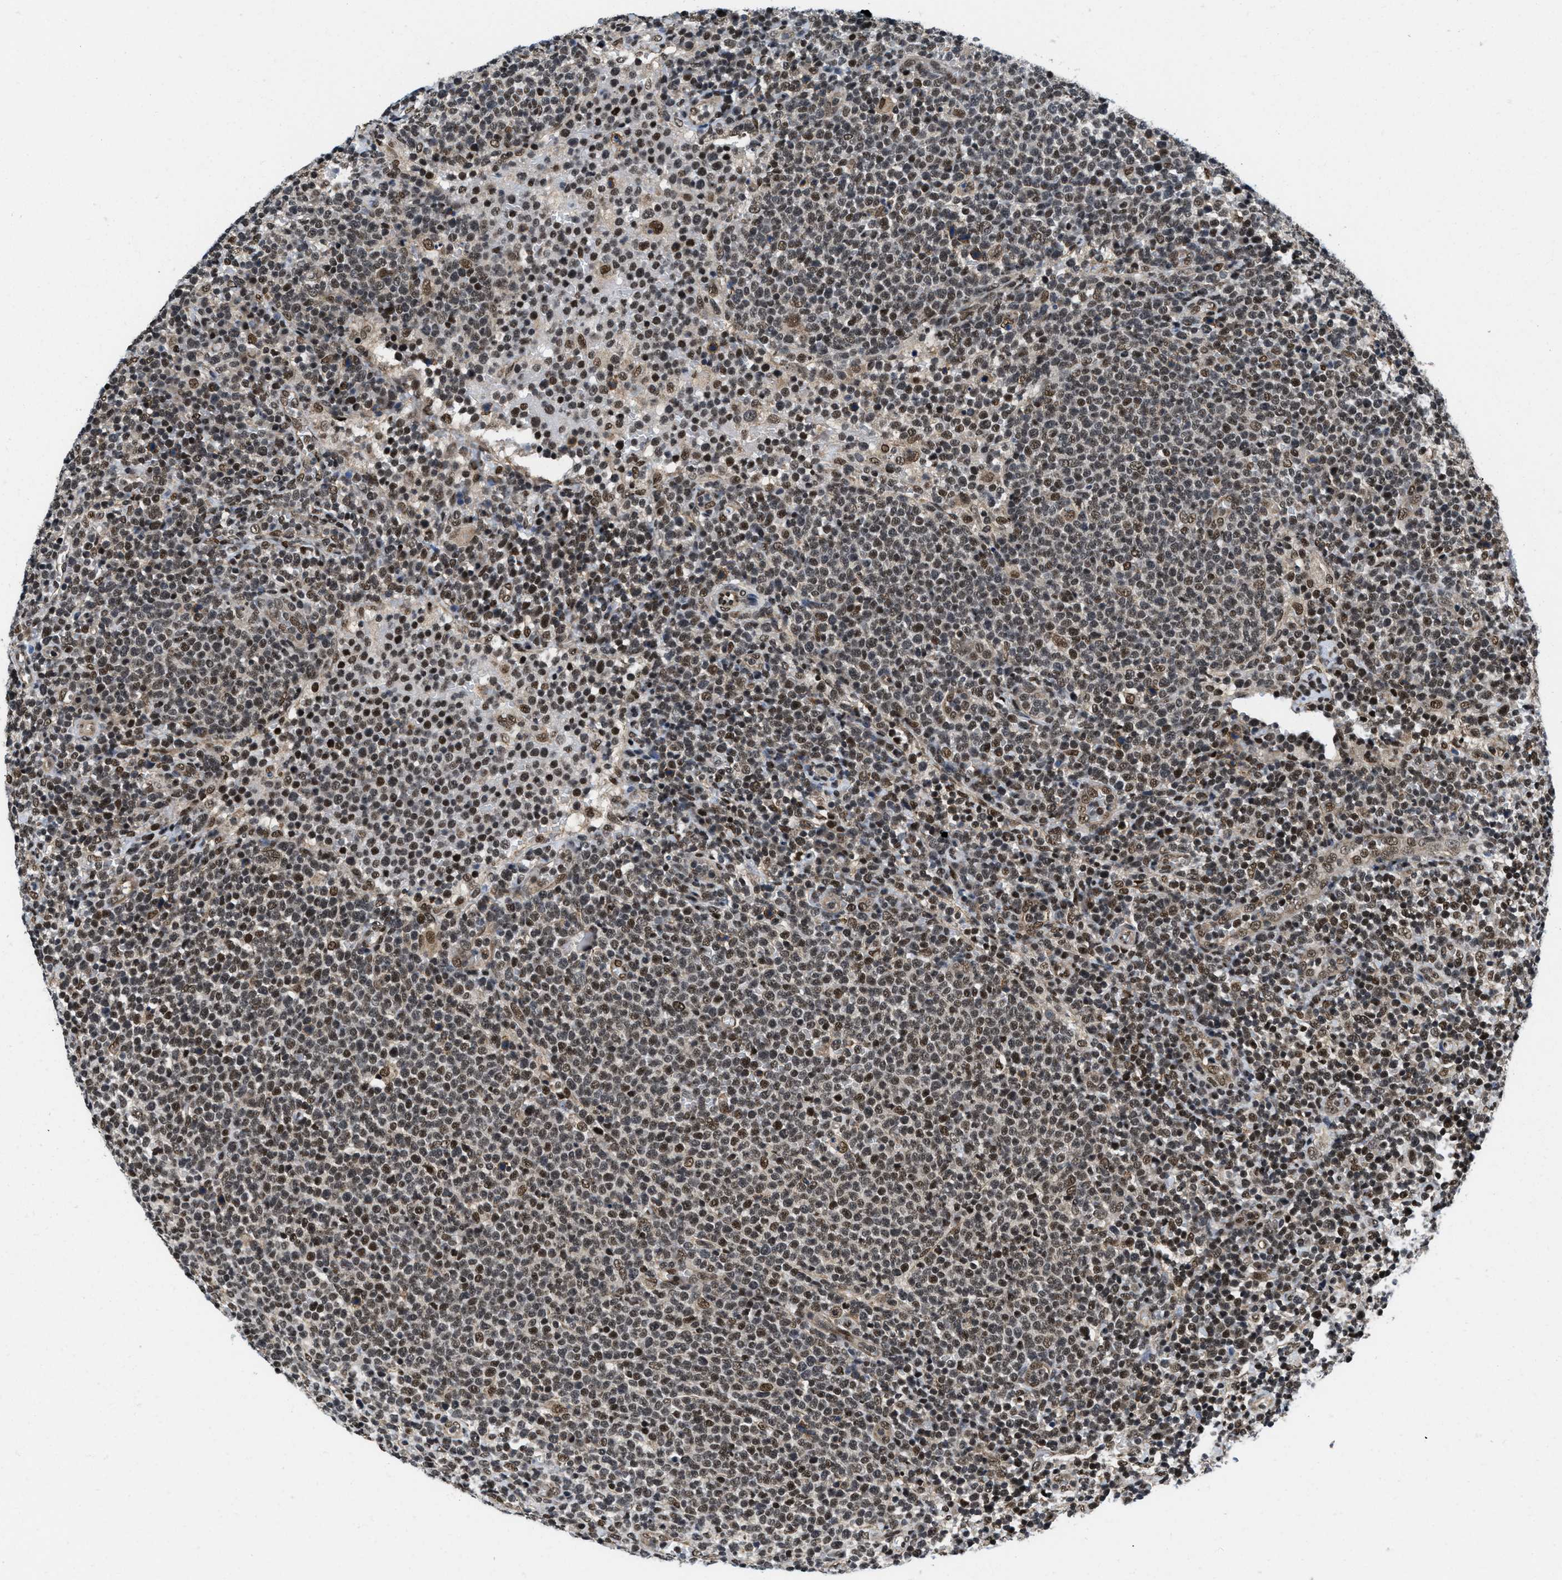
{"staining": {"intensity": "moderate", "quantity": "25%-75%", "location": "nuclear"}, "tissue": "lymphoma", "cell_type": "Tumor cells", "image_type": "cancer", "snomed": [{"axis": "morphology", "description": "Malignant lymphoma, non-Hodgkin's type, High grade"}, {"axis": "topography", "description": "Lymph node"}], "caption": "This photomicrograph demonstrates immunohistochemistry (IHC) staining of lymphoma, with medium moderate nuclear staining in about 25%-75% of tumor cells.", "gene": "SAFB", "patient": {"sex": "male", "age": 61}}